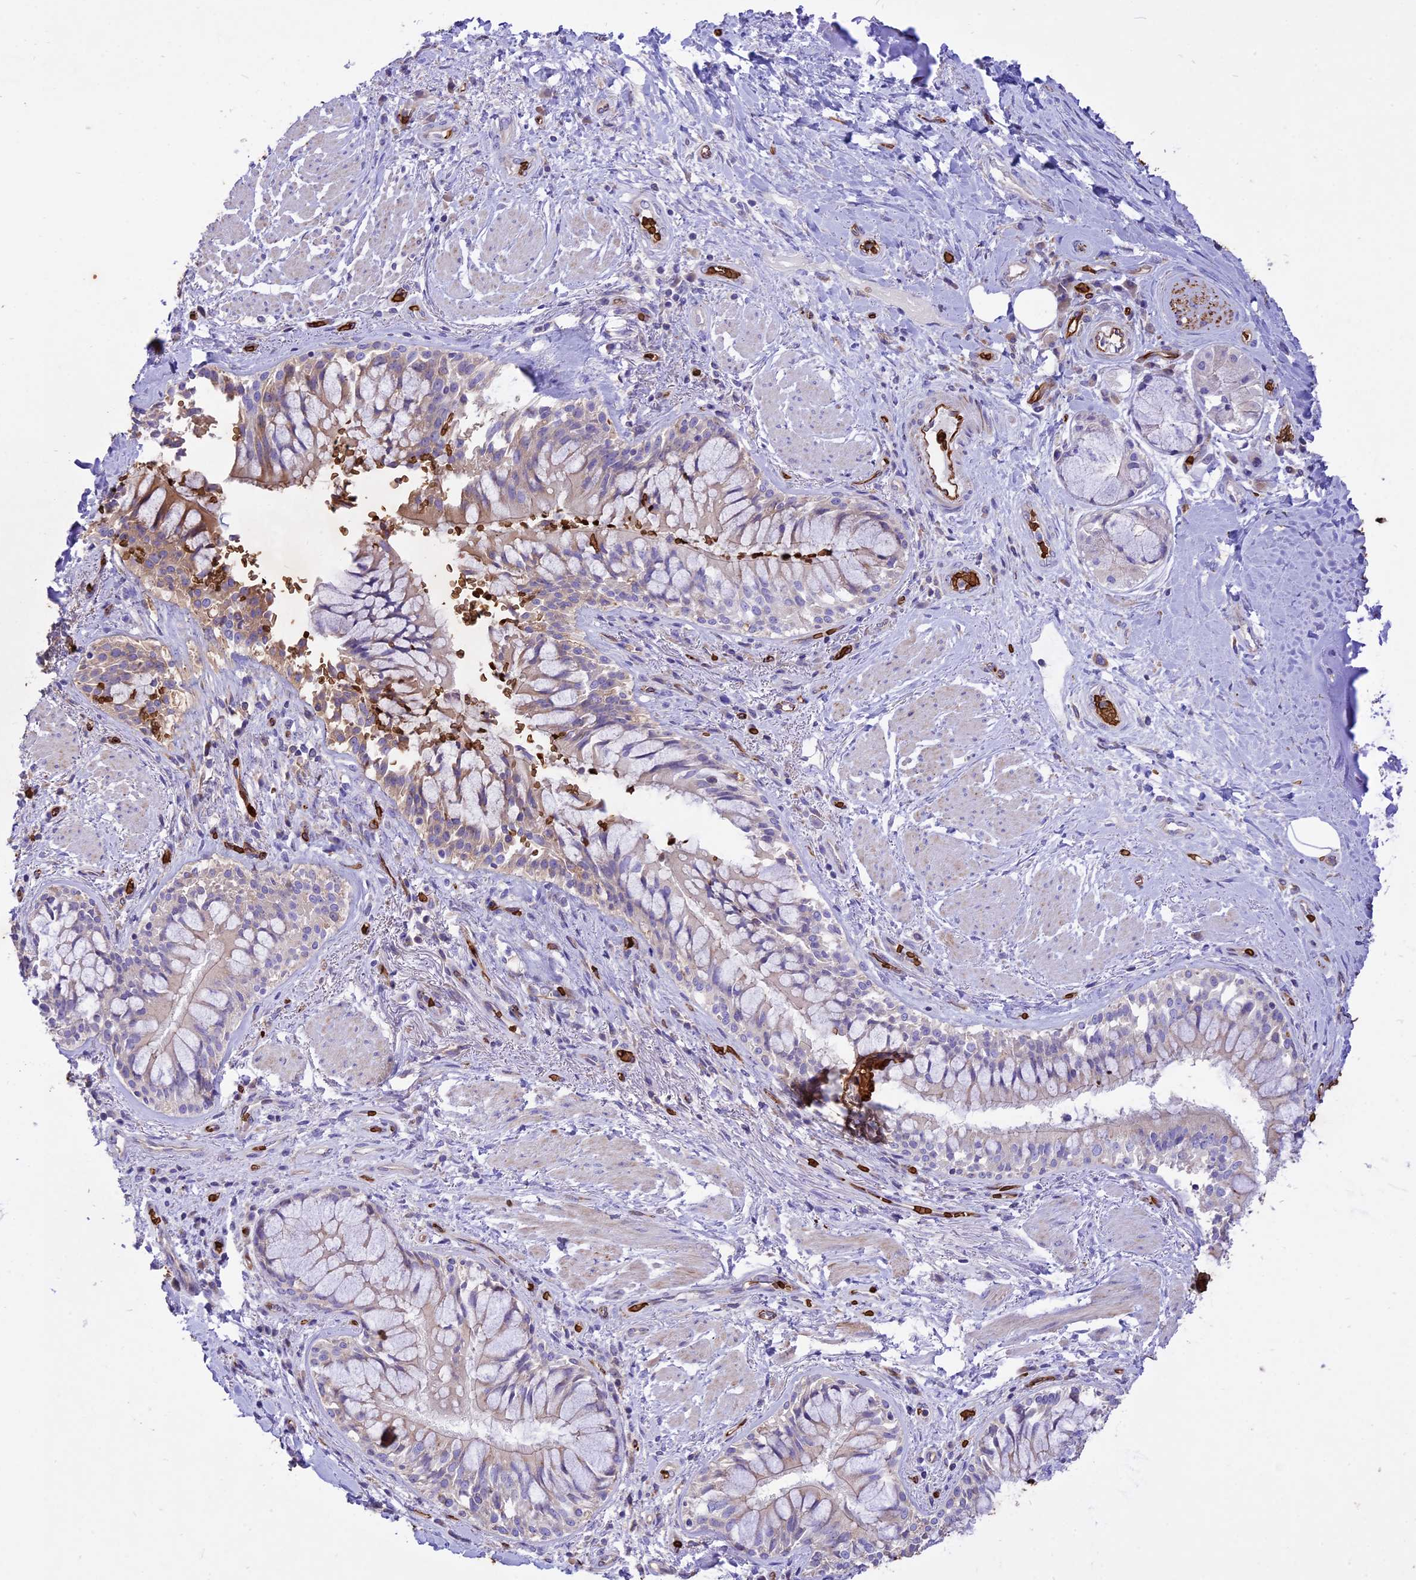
{"staining": {"intensity": "negative", "quantity": "none", "location": "none"}, "tissue": "soft tissue", "cell_type": "Fibroblasts", "image_type": "normal", "snomed": [{"axis": "morphology", "description": "Normal tissue, NOS"}, {"axis": "morphology", "description": "Squamous cell carcinoma, NOS"}, {"axis": "topography", "description": "Bronchus"}, {"axis": "topography", "description": "Lung"}], "caption": "Normal soft tissue was stained to show a protein in brown. There is no significant staining in fibroblasts. (DAB (3,3'-diaminobenzidine) IHC with hematoxylin counter stain).", "gene": "TTC4", "patient": {"sex": "male", "age": 64}}